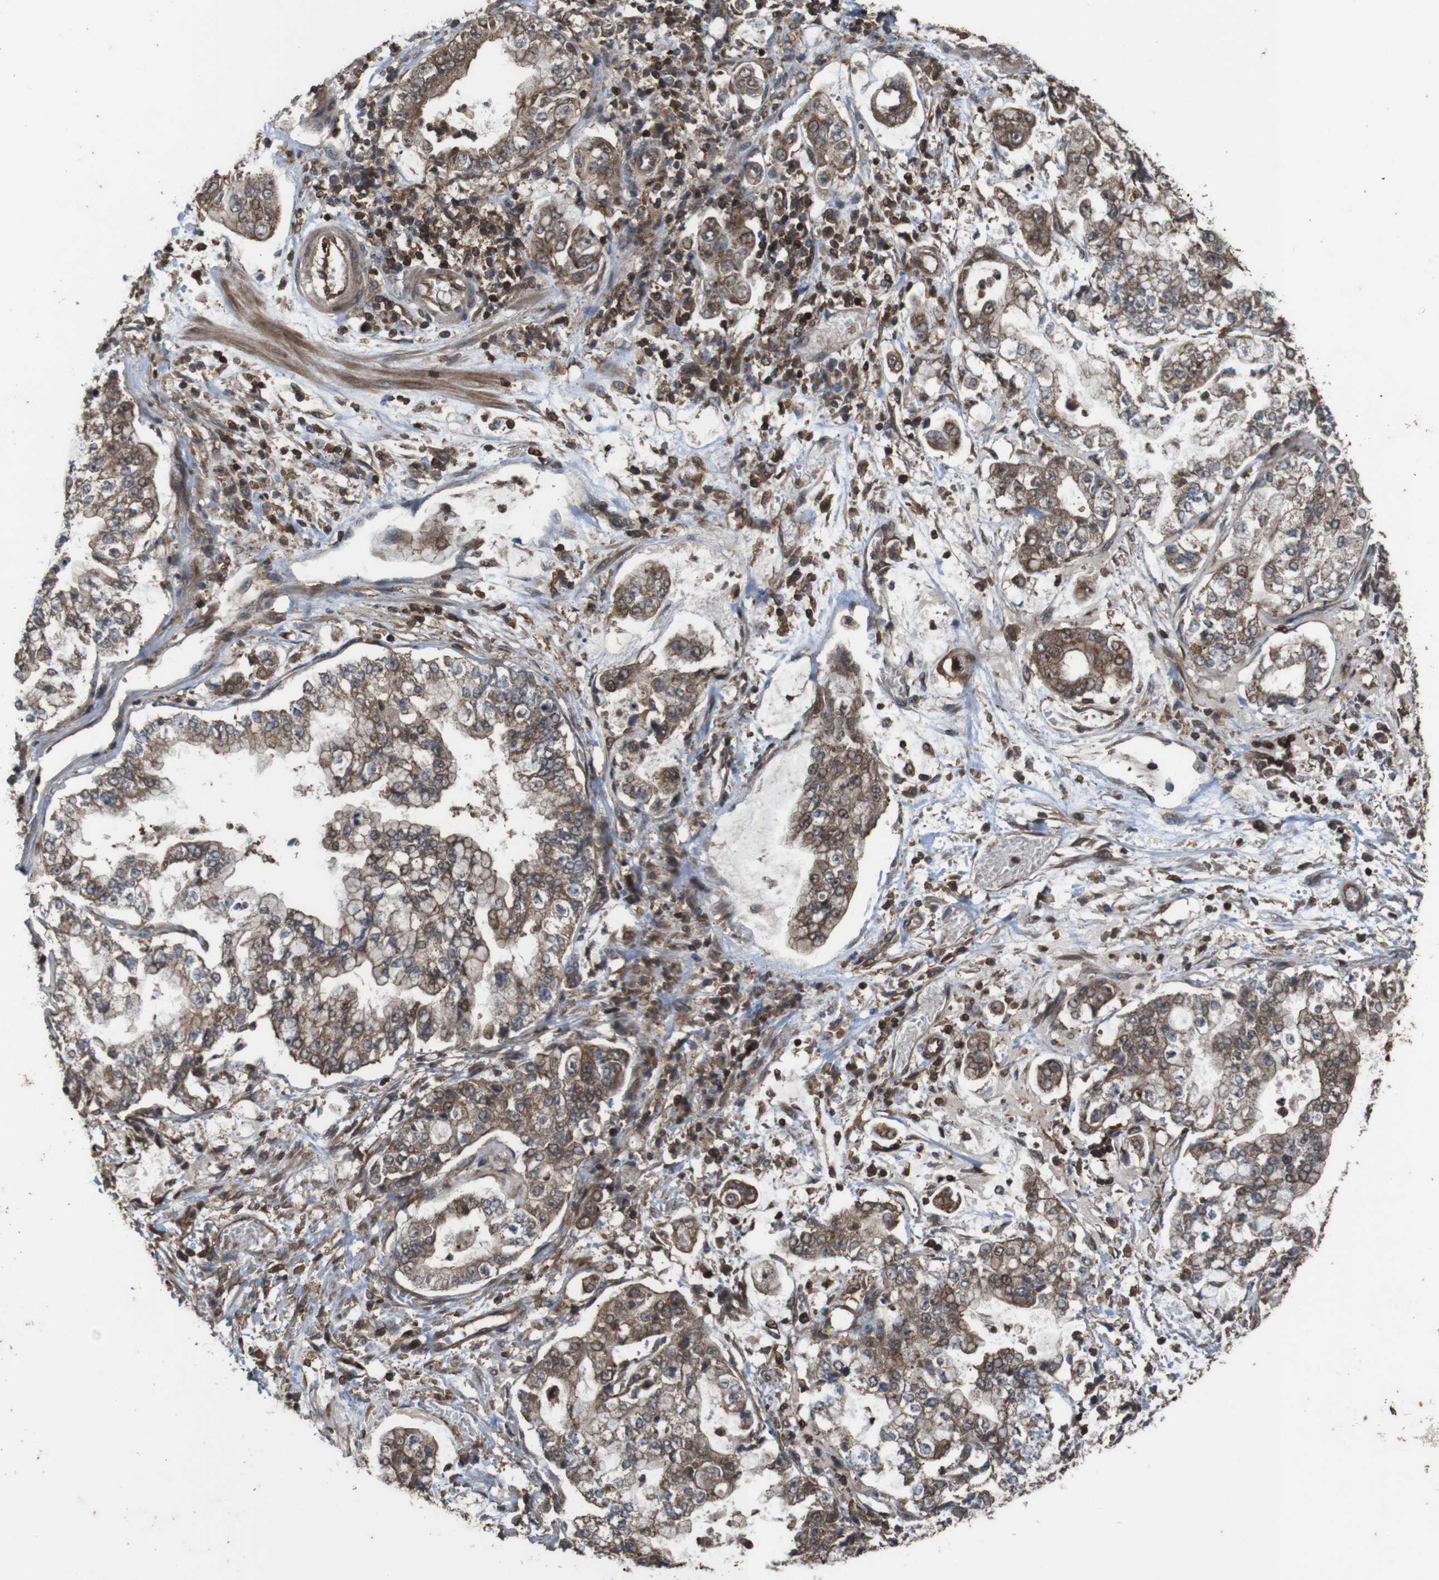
{"staining": {"intensity": "moderate", "quantity": ">75%", "location": "cytoplasmic/membranous"}, "tissue": "stomach cancer", "cell_type": "Tumor cells", "image_type": "cancer", "snomed": [{"axis": "morphology", "description": "Adenocarcinoma, NOS"}, {"axis": "topography", "description": "Stomach"}], "caption": "This histopathology image demonstrates IHC staining of human stomach cancer (adenocarcinoma), with medium moderate cytoplasmic/membranous staining in approximately >75% of tumor cells.", "gene": "BAG4", "patient": {"sex": "male", "age": 76}}